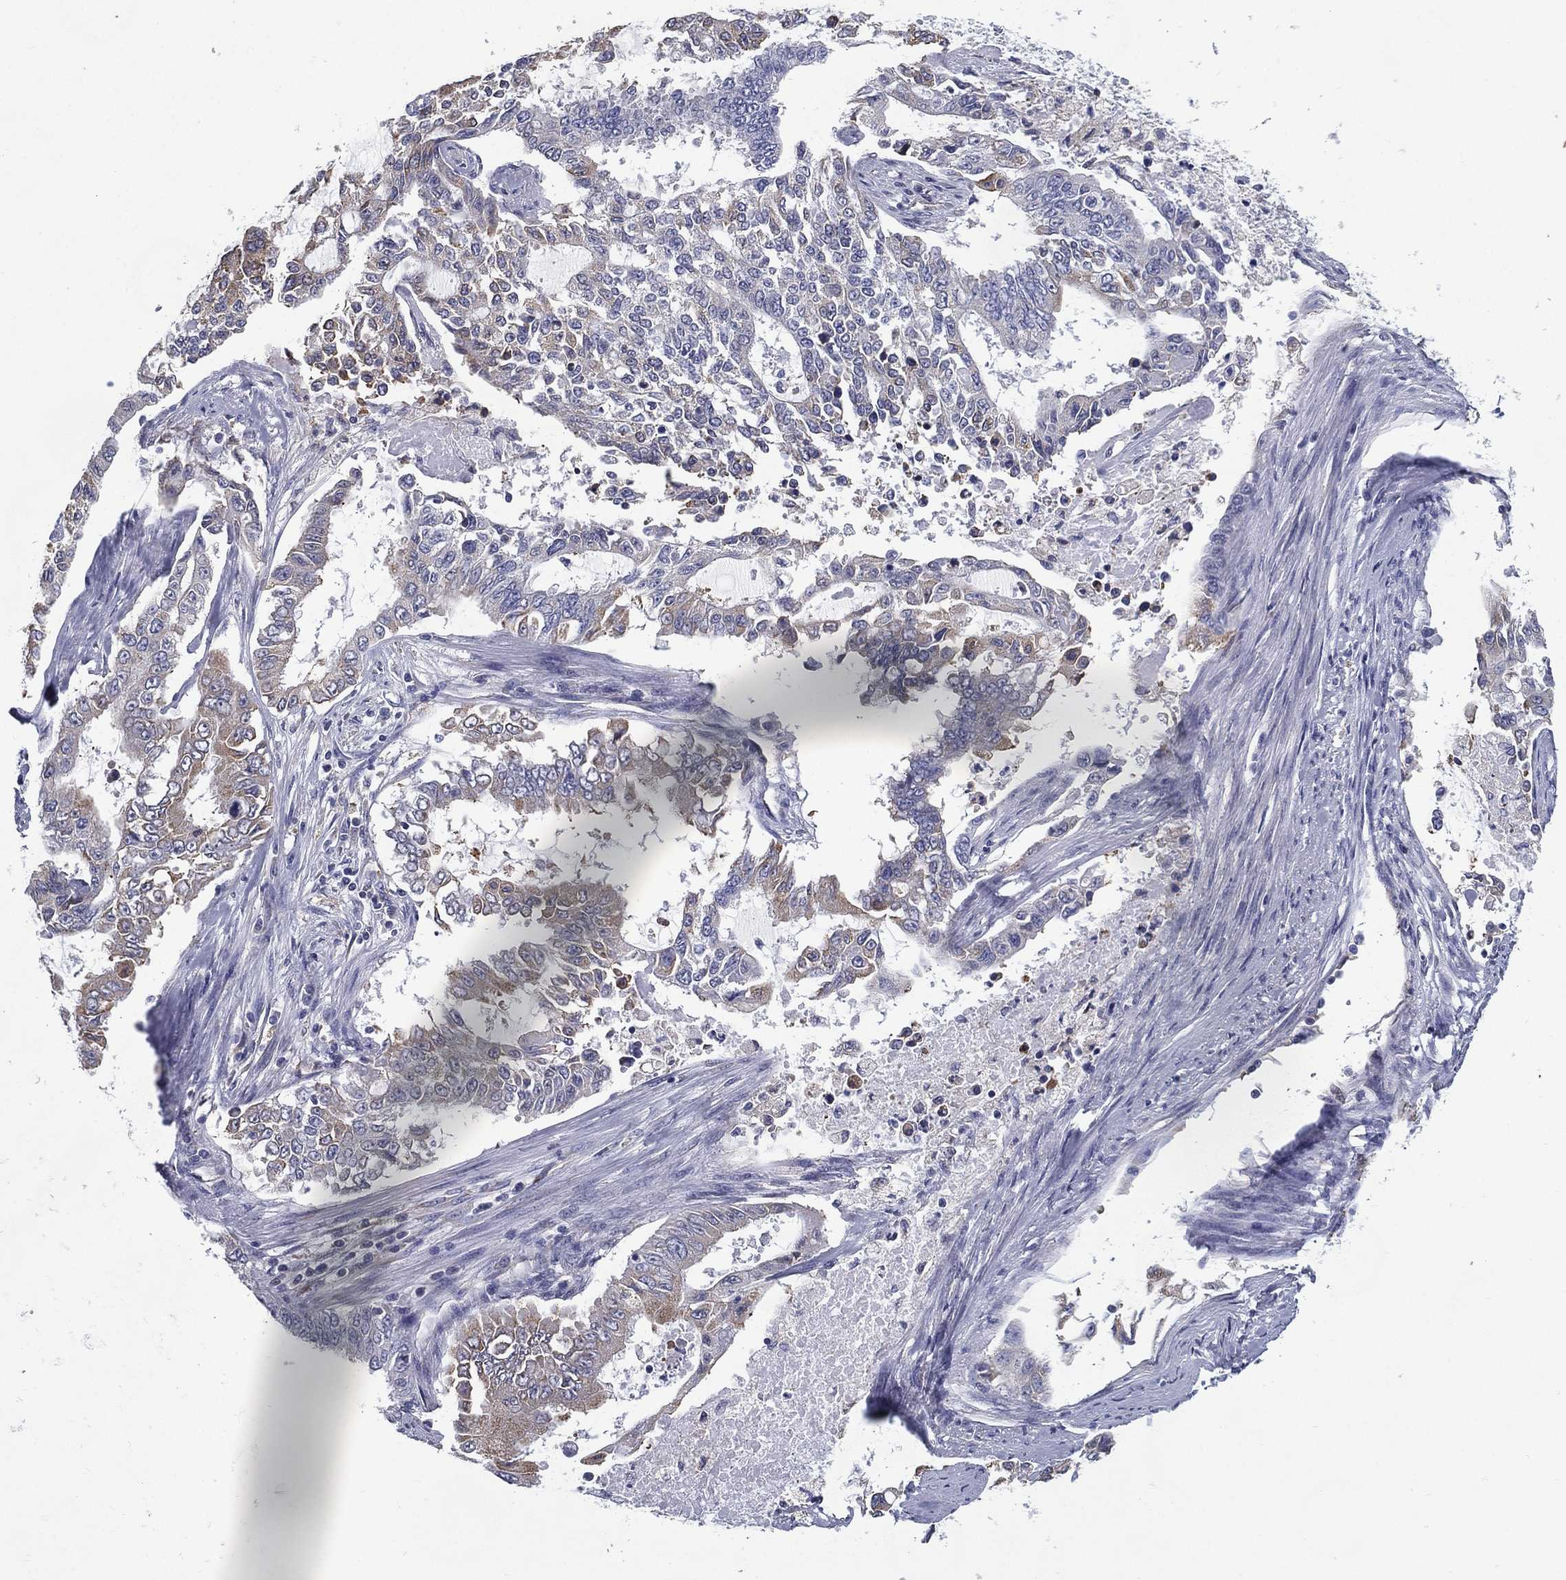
{"staining": {"intensity": "weak", "quantity": "<25%", "location": "cytoplasmic/membranous"}, "tissue": "endometrial cancer", "cell_type": "Tumor cells", "image_type": "cancer", "snomed": [{"axis": "morphology", "description": "Adenocarcinoma, NOS"}, {"axis": "topography", "description": "Uterus"}], "caption": "This is a histopathology image of immunohistochemistry staining of adenocarcinoma (endometrial), which shows no positivity in tumor cells.", "gene": "C19orf18", "patient": {"sex": "female", "age": 59}}